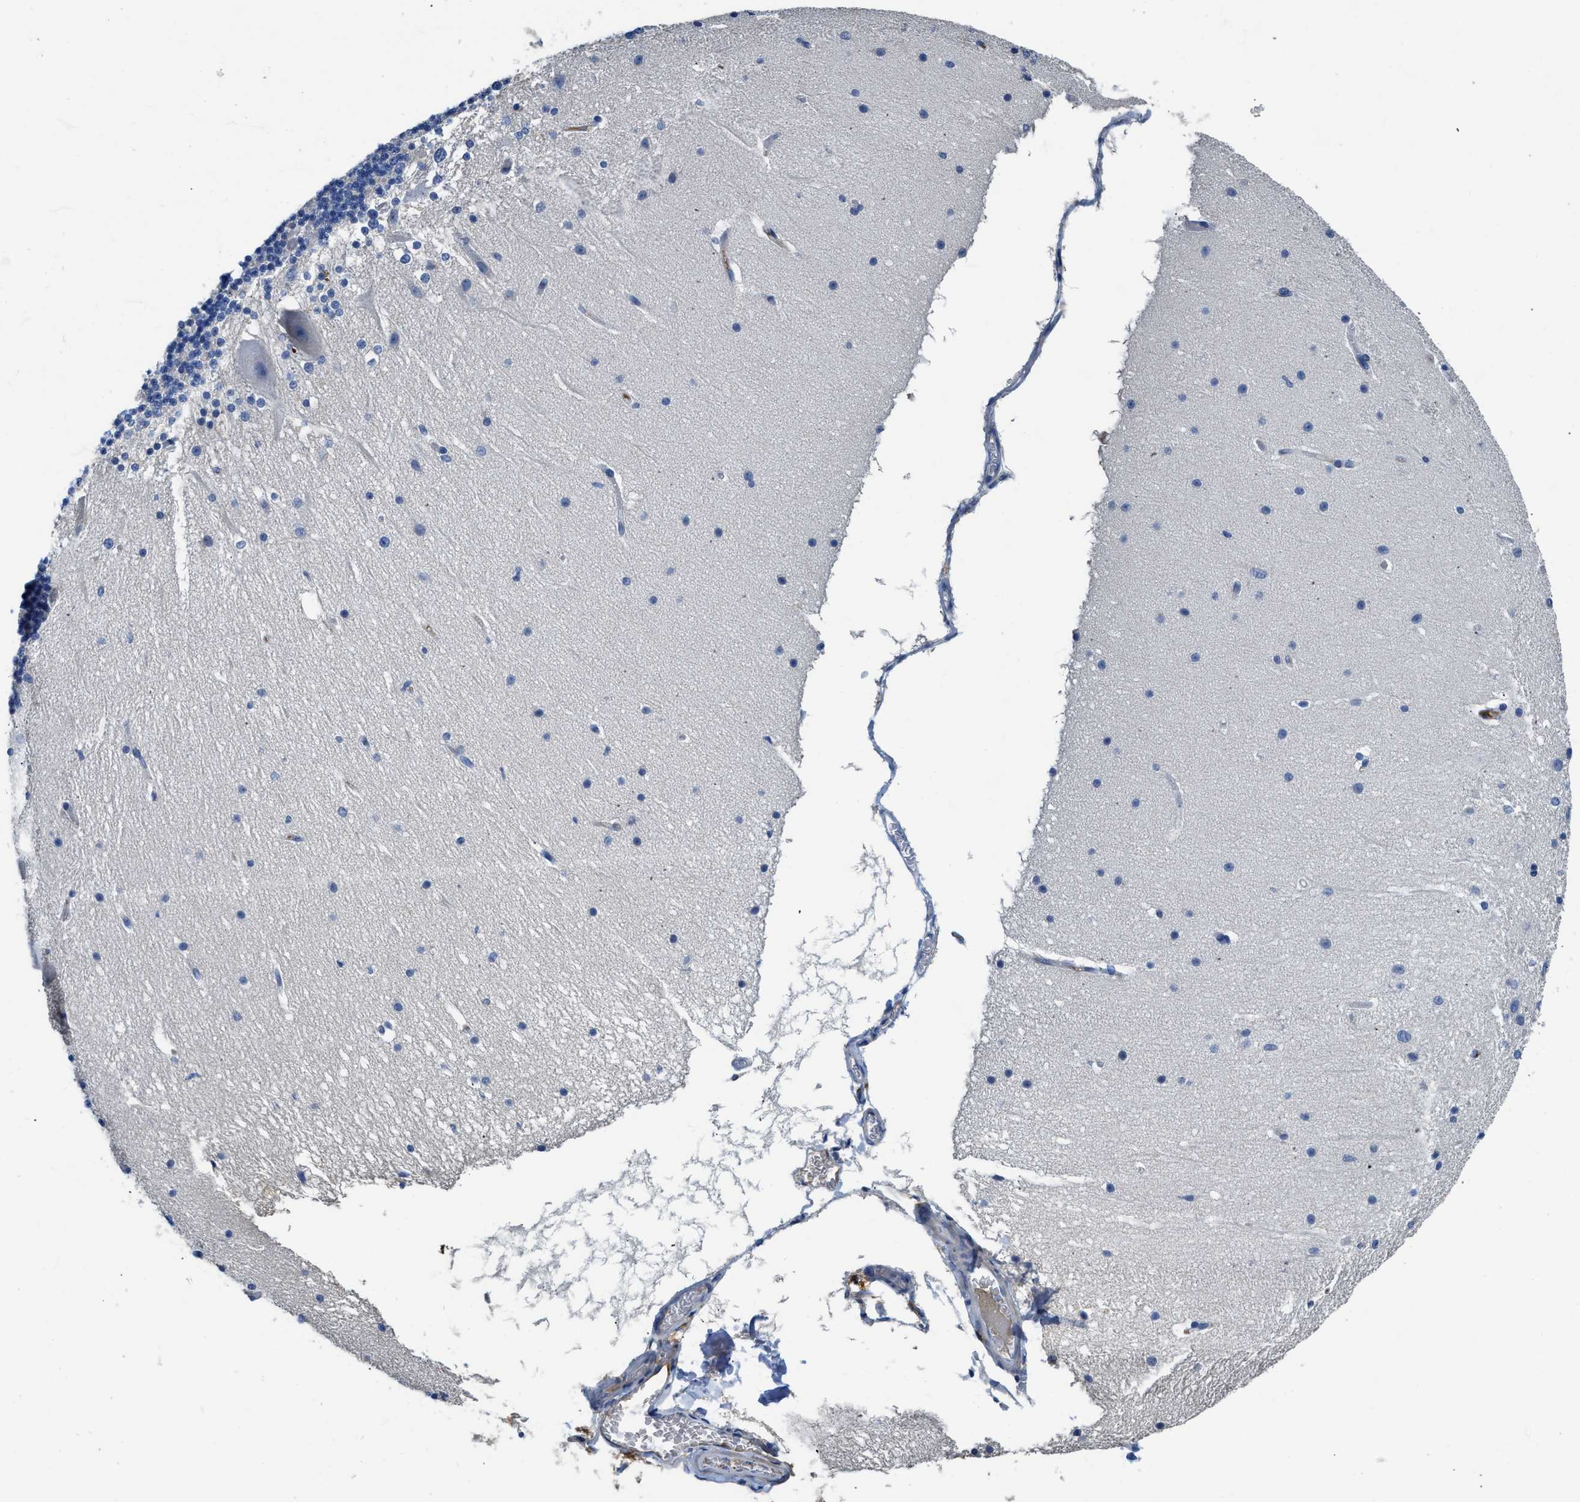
{"staining": {"intensity": "negative", "quantity": "none", "location": "none"}, "tissue": "cerebellum", "cell_type": "Cells in granular layer", "image_type": "normal", "snomed": [{"axis": "morphology", "description": "Normal tissue, NOS"}, {"axis": "topography", "description": "Cerebellum"}], "caption": "Immunohistochemistry histopathology image of unremarkable cerebellum stained for a protein (brown), which exhibits no positivity in cells in granular layer.", "gene": "C1S", "patient": {"sex": "female", "age": 19}}